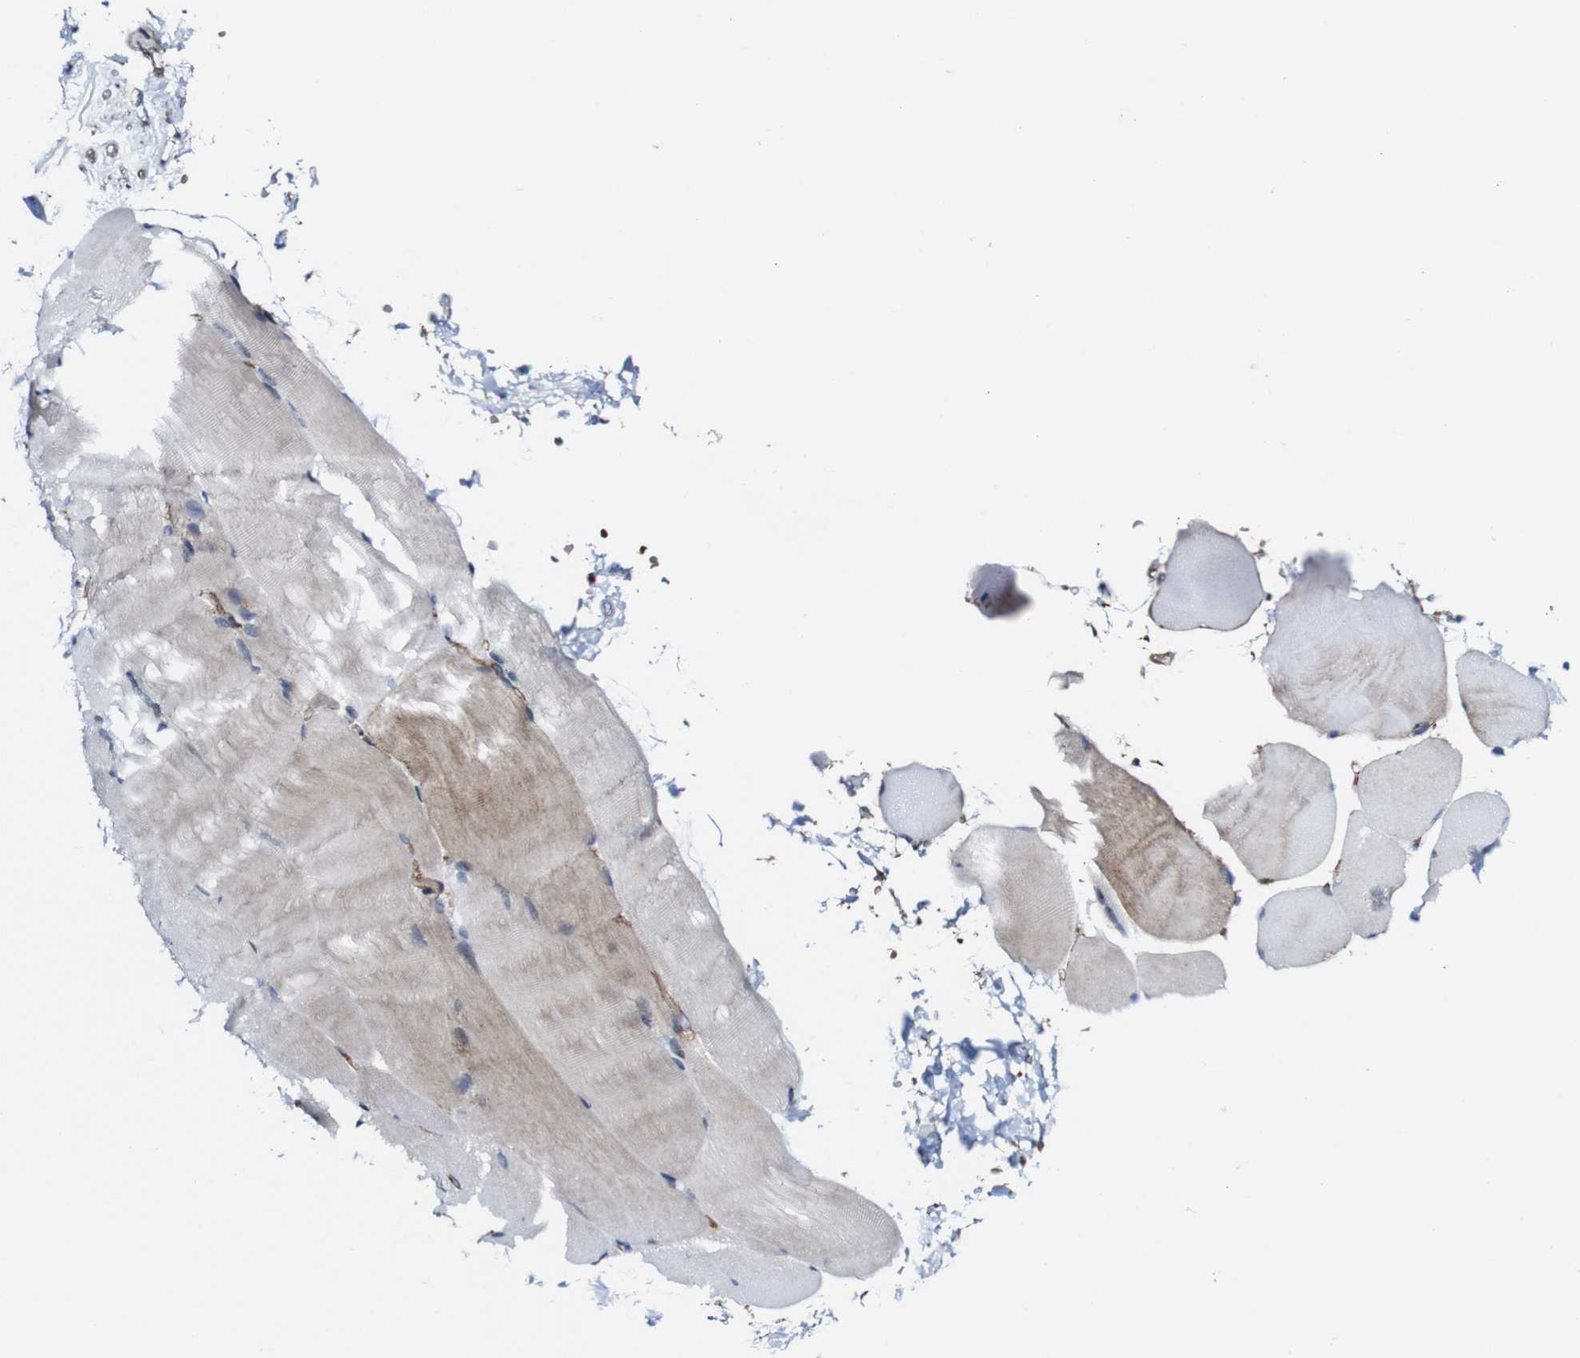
{"staining": {"intensity": "negative", "quantity": "none", "location": "none"}, "tissue": "skeletal muscle", "cell_type": "Myocytes", "image_type": "normal", "snomed": [{"axis": "morphology", "description": "Normal tissue, NOS"}, {"axis": "topography", "description": "Skin"}, {"axis": "topography", "description": "Skeletal muscle"}], "caption": "The image exhibits no significant positivity in myocytes of skeletal muscle. (Brightfield microscopy of DAB immunohistochemistry (IHC) at high magnification).", "gene": "JAK2", "patient": {"sex": "male", "age": 83}}